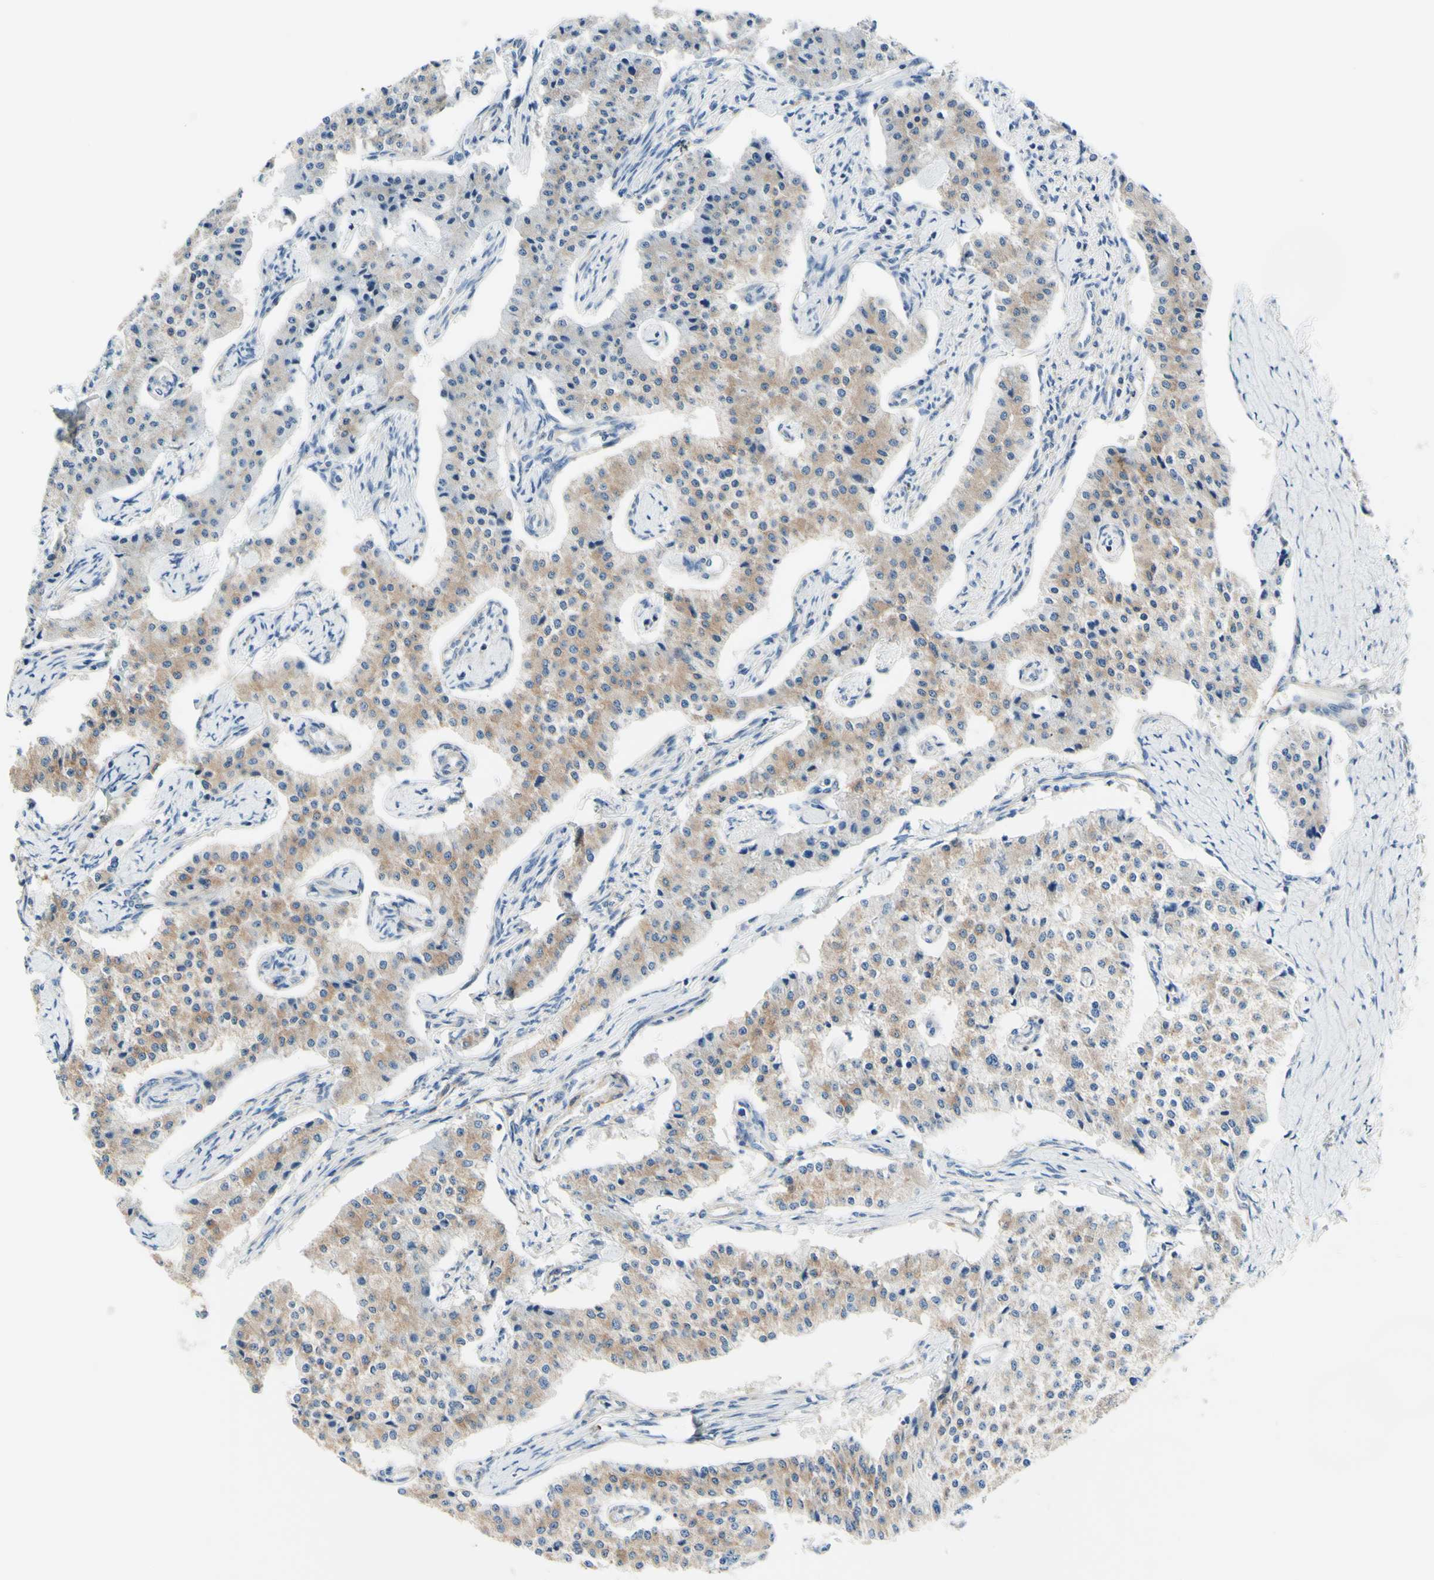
{"staining": {"intensity": "weak", "quantity": "25%-75%", "location": "cytoplasmic/membranous"}, "tissue": "carcinoid", "cell_type": "Tumor cells", "image_type": "cancer", "snomed": [{"axis": "morphology", "description": "Carcinoid, malignant, NOS"}, {"axis": "topography", "description": "Colon"}], "caption": "Immunohistochemistry micrograph of carcinoid stained for a protein (brown), which exhibits low levels of weak cytoplasmic/membranous staining in about 25%-75% of tumor cells.", "gene": "RETREG2", "patient": {"sex": "female", "age": 52}}